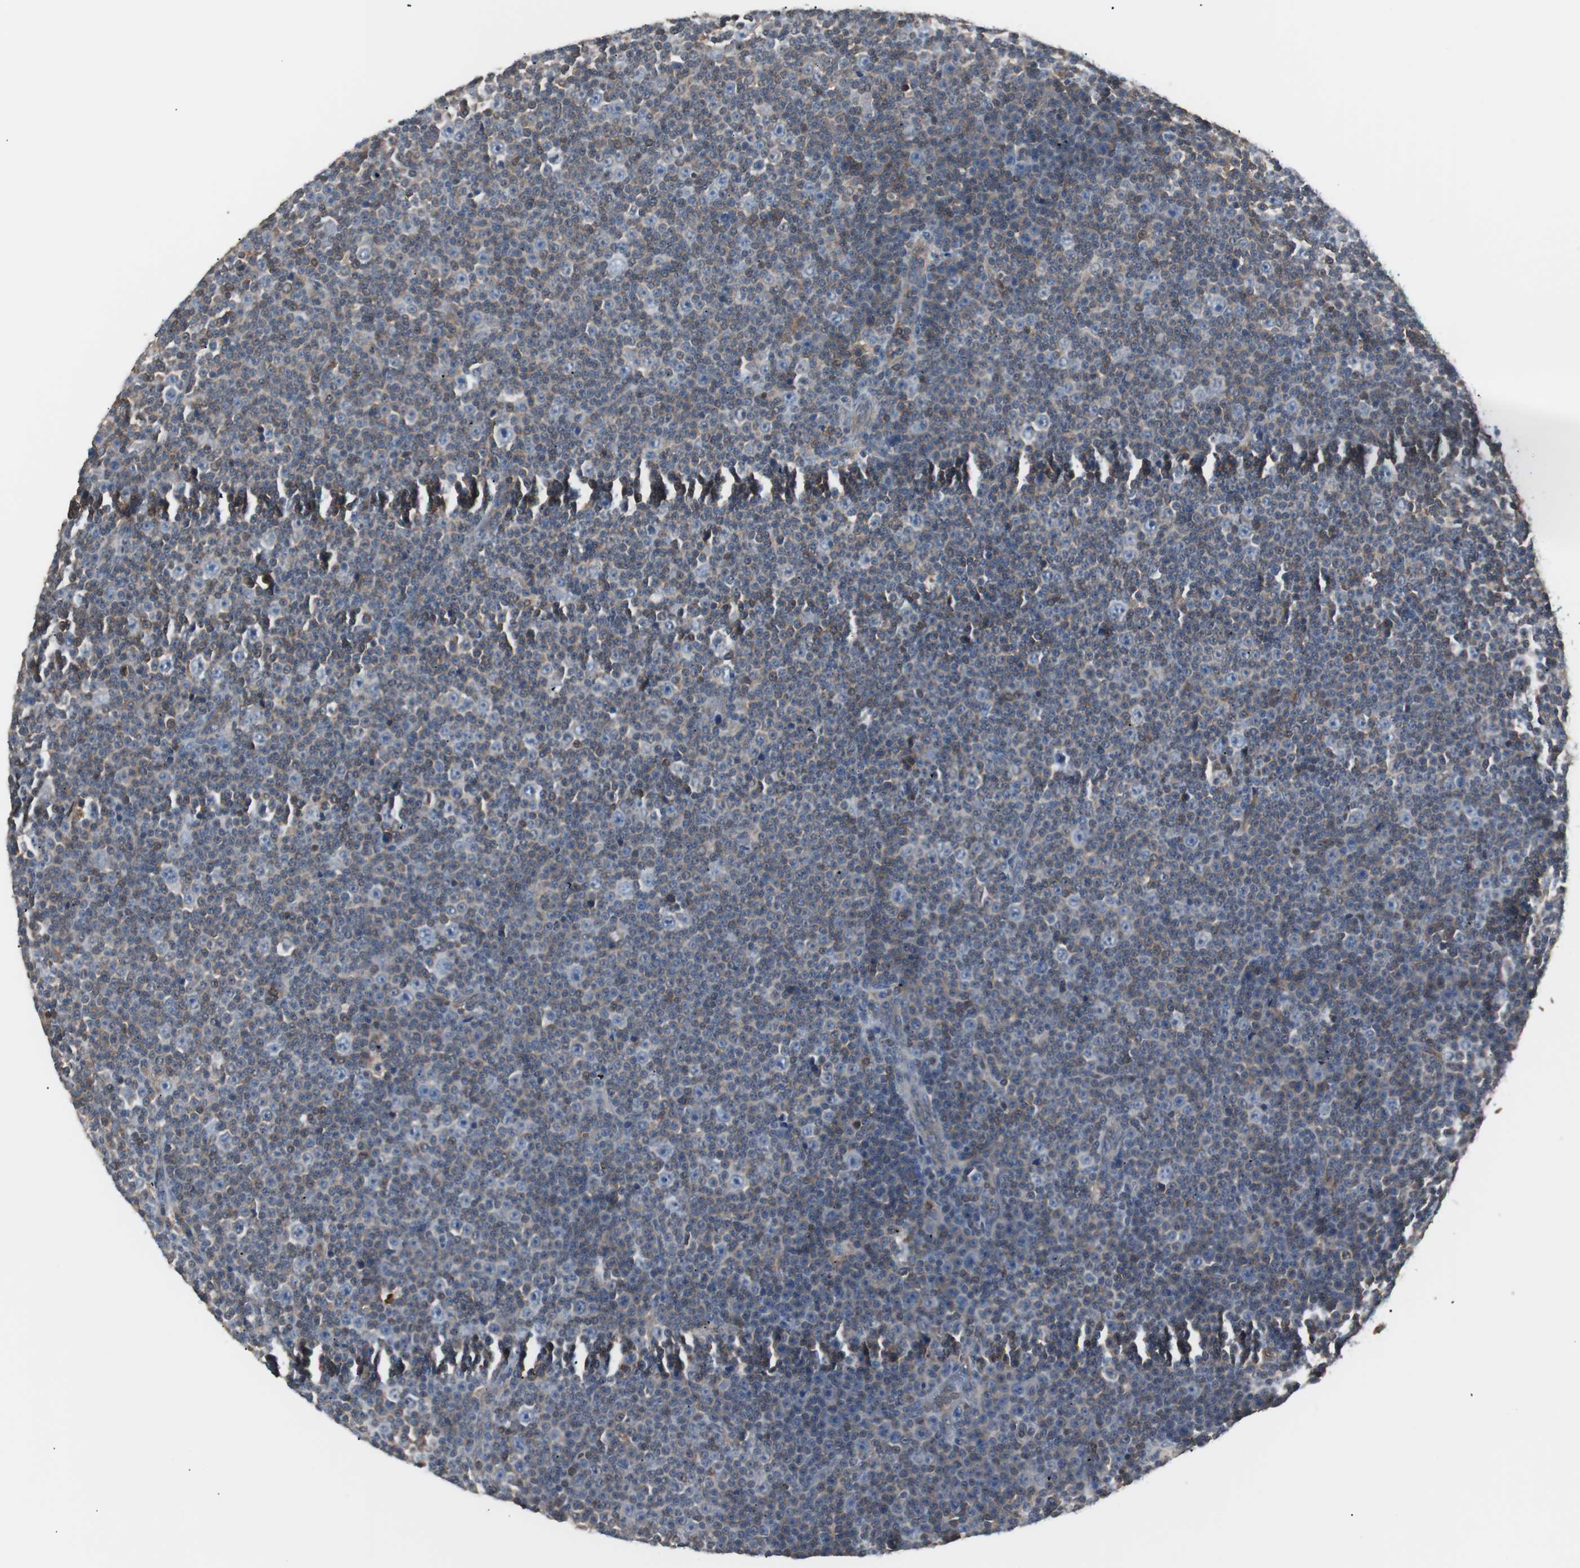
{"staining": {"intensity": "moderate", "quantity": "<25%", "location": "cytoplasmic/membranous"}, "tissue": "lymphoma", "cell_type": "Tumor cells", "image_type": "cancer", "snomed": [{"axis": "morphology", "description": "Malignant lymphoma, non-Hodgkin's type, Low grade"}, {"axis": "topography", "description": "Lymph node"}], "caption": "Lymphoma was stained to show a protein in brown. There is low levels of moderate cytoplasmic/membranous staining in about <25% of tumor cells. (DAB (3,3'-diaminobenzidine) = brown stain, brightfield microscopy at high magnification).", "gene": "CAPNS1", "patient": {"sex": "female", "age": 67}}